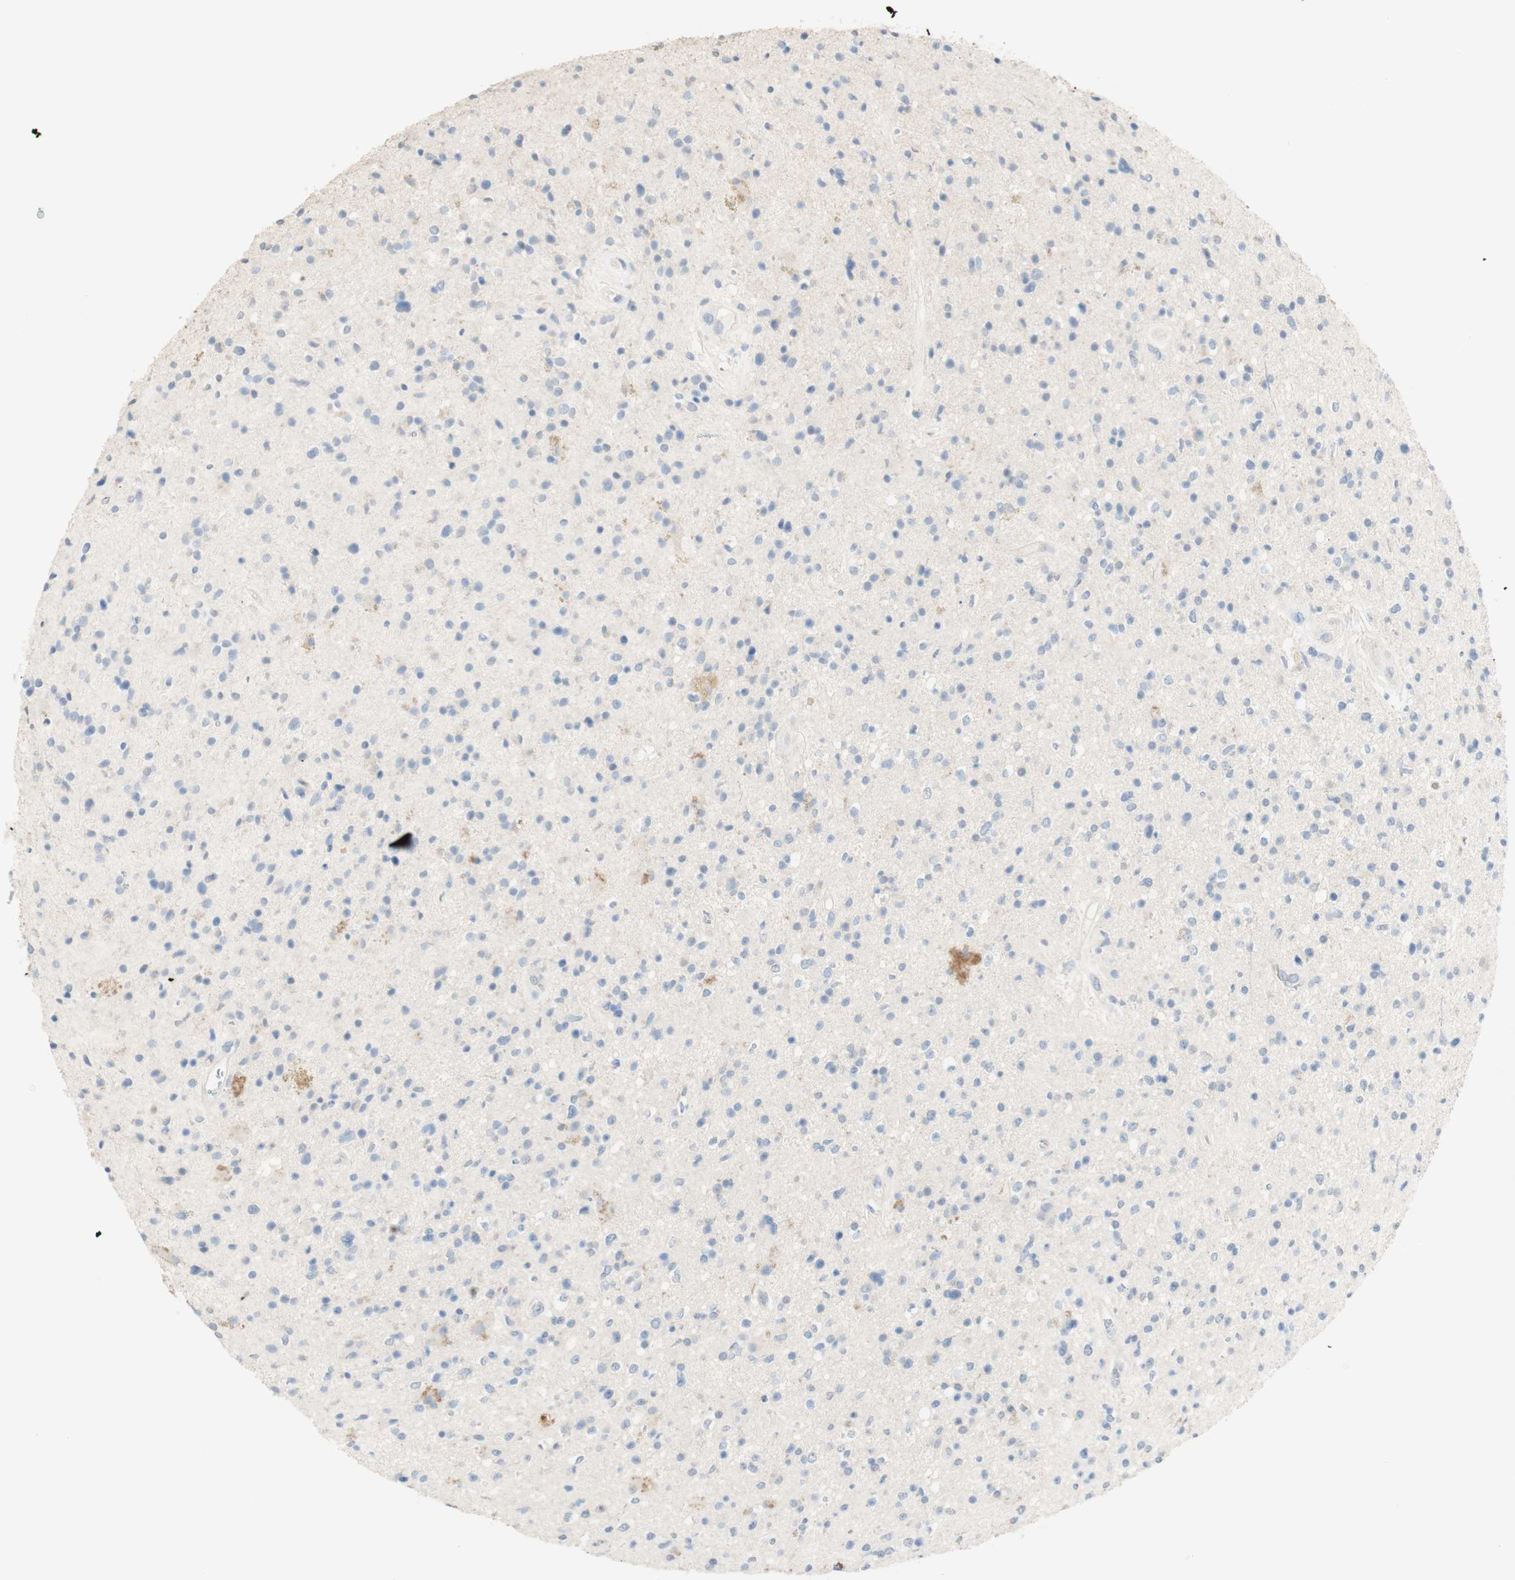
{"staining": {"intensity": "negative", "quantity": "none", "location": "none"}, "tissue": "glioma", "cell_type": "Tumor cells", "image_type": "cancer", "snomed": [{"axis": "morphology", "description": "Glioma, malignant, High grade"}, {"axis": "topography", "description": "Brain"}], "caption": "Immunohistochemical staining of glioma exhibits no significant staining in tumor cells.", "gene": "MANEA", "patient": {"sex": "male", "age": 33}}